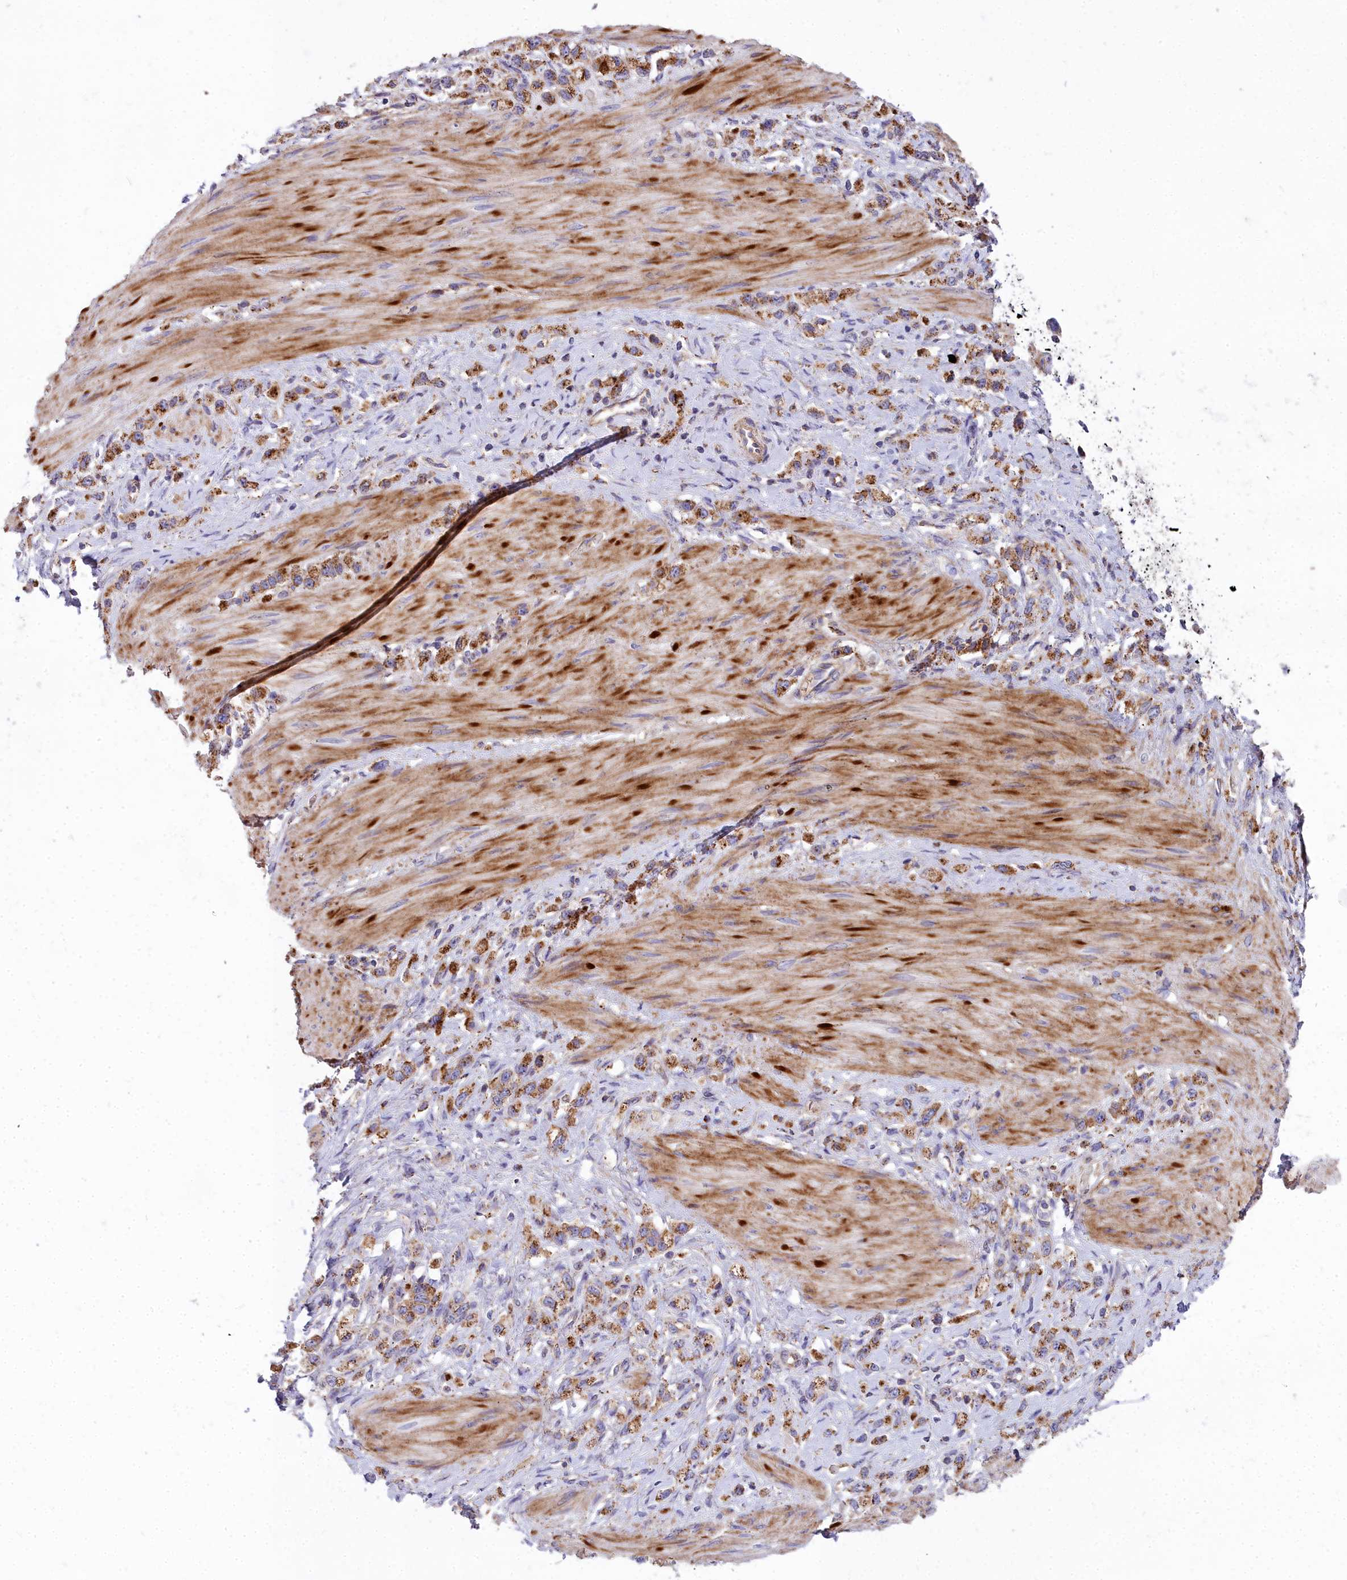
{"staining": {"intensity": "moderate", "quantity": ">75%", "location": "cytoplasmic/membranous"}, "tissue": "stomach cancer", "cell_type": "Tumor cells", "image_type": "cancer", "snomed": [{"axis": "morphology", "description": "Adenocarcinoma, NOS"}, {"axis": "topography", "description": "Stomach"}], "caption": "Human stomach cancer (adenocarcinoma) stained for a protein (brown) reveals moderate cytoplasmic/membranous positive expression in about >75% of tumor cells.", "gene": "FRMPD1", "patient": {"sex": "female", "age": 65}}